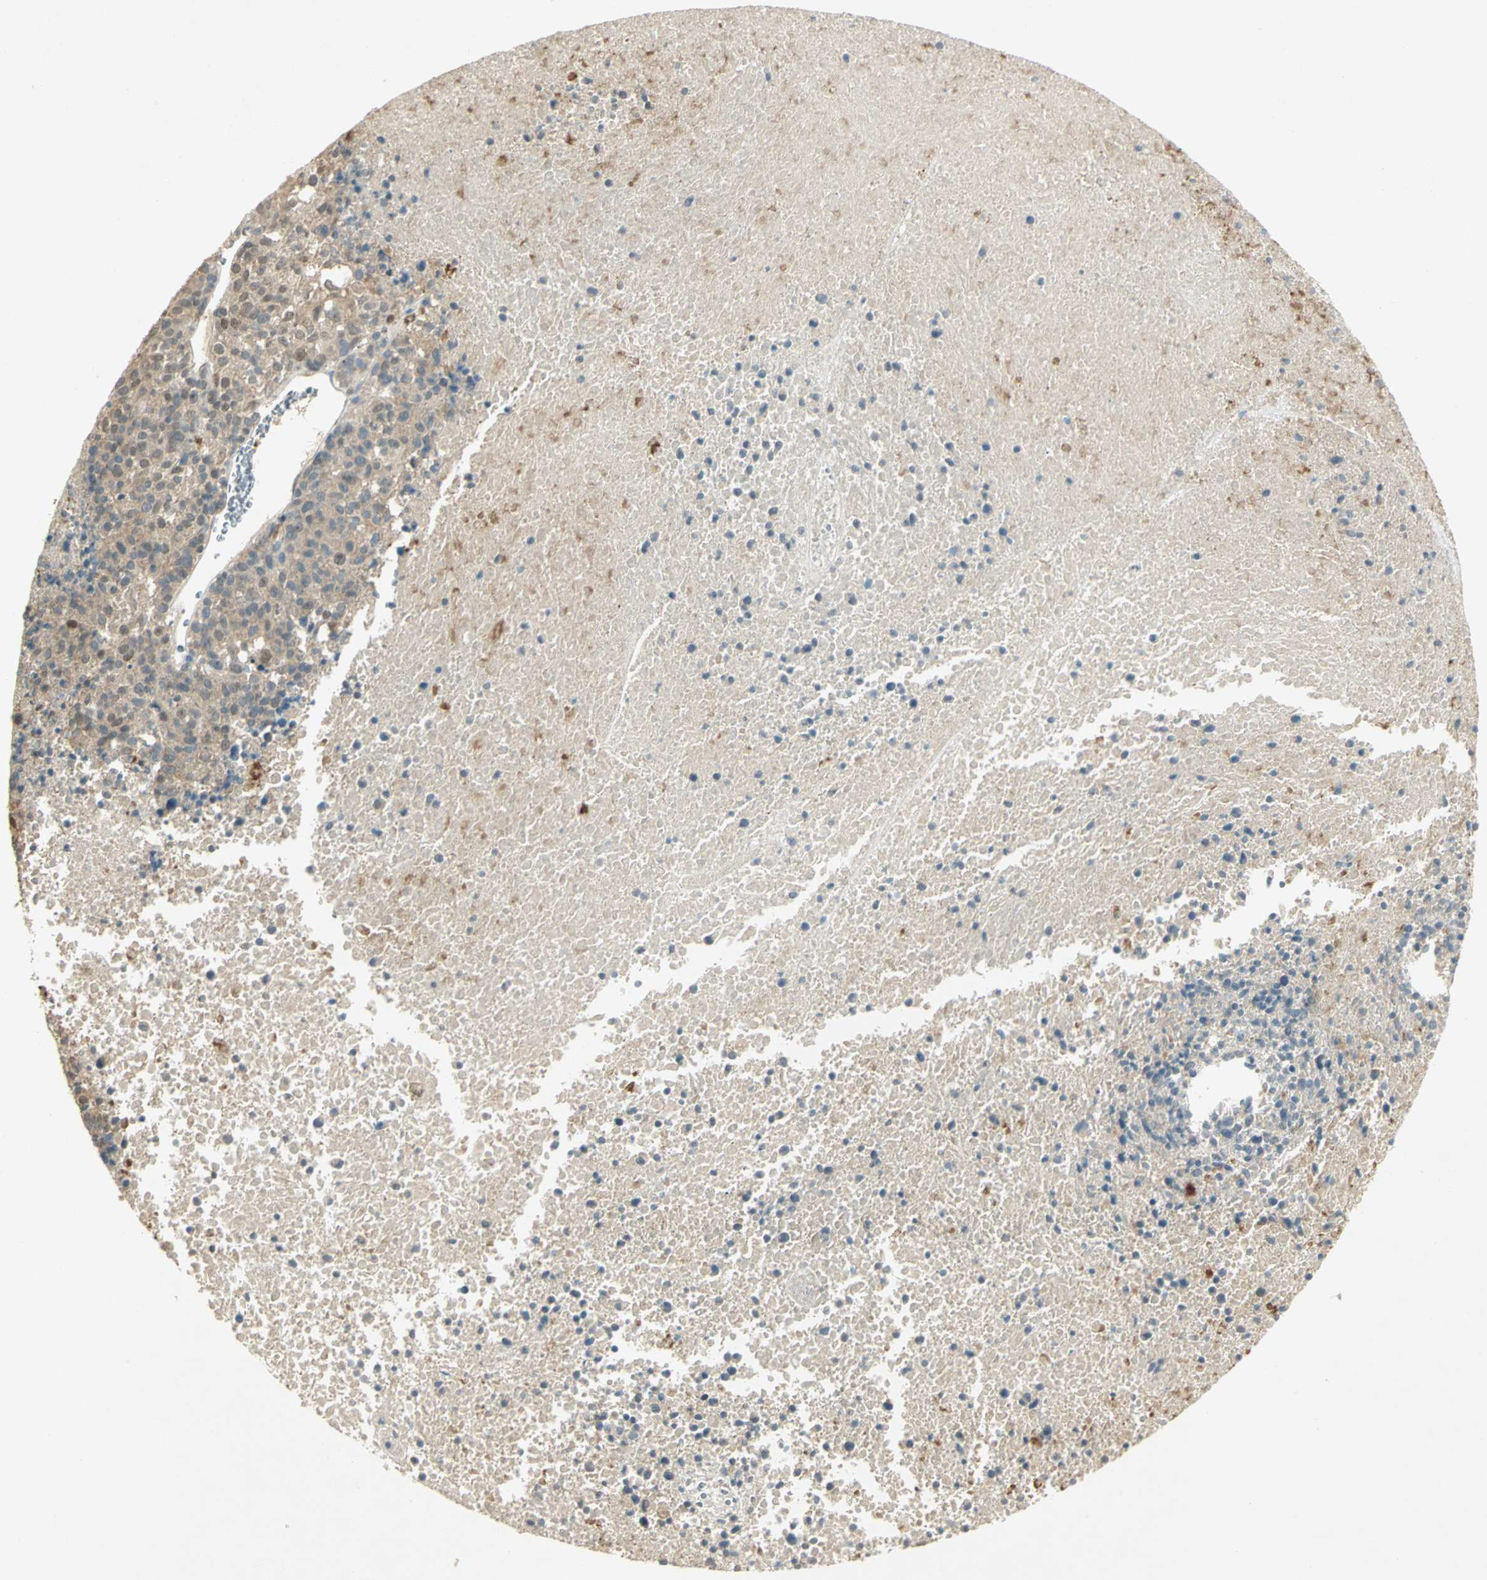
{"staining": {"intensity": "weak", "quantity": "<25%", "location": "cytoplasmic/membranous,nuclear"}, "tissue": "melanoma", "cell_type": "Tumor cells", "image_type": "cancer", "snomed": [{"axis": "morphology", "description": "Malignant melanoma, Metastatic site"}, {"axis": "topography", "description": "Cerebral cortex"}], "caption": "High power microscopy micrograph of an IHC image of melanoma, revealing no significant staining in tumor cells.", "gene": "BIRC2", "patient": {"sex": "female", "age": 52}}